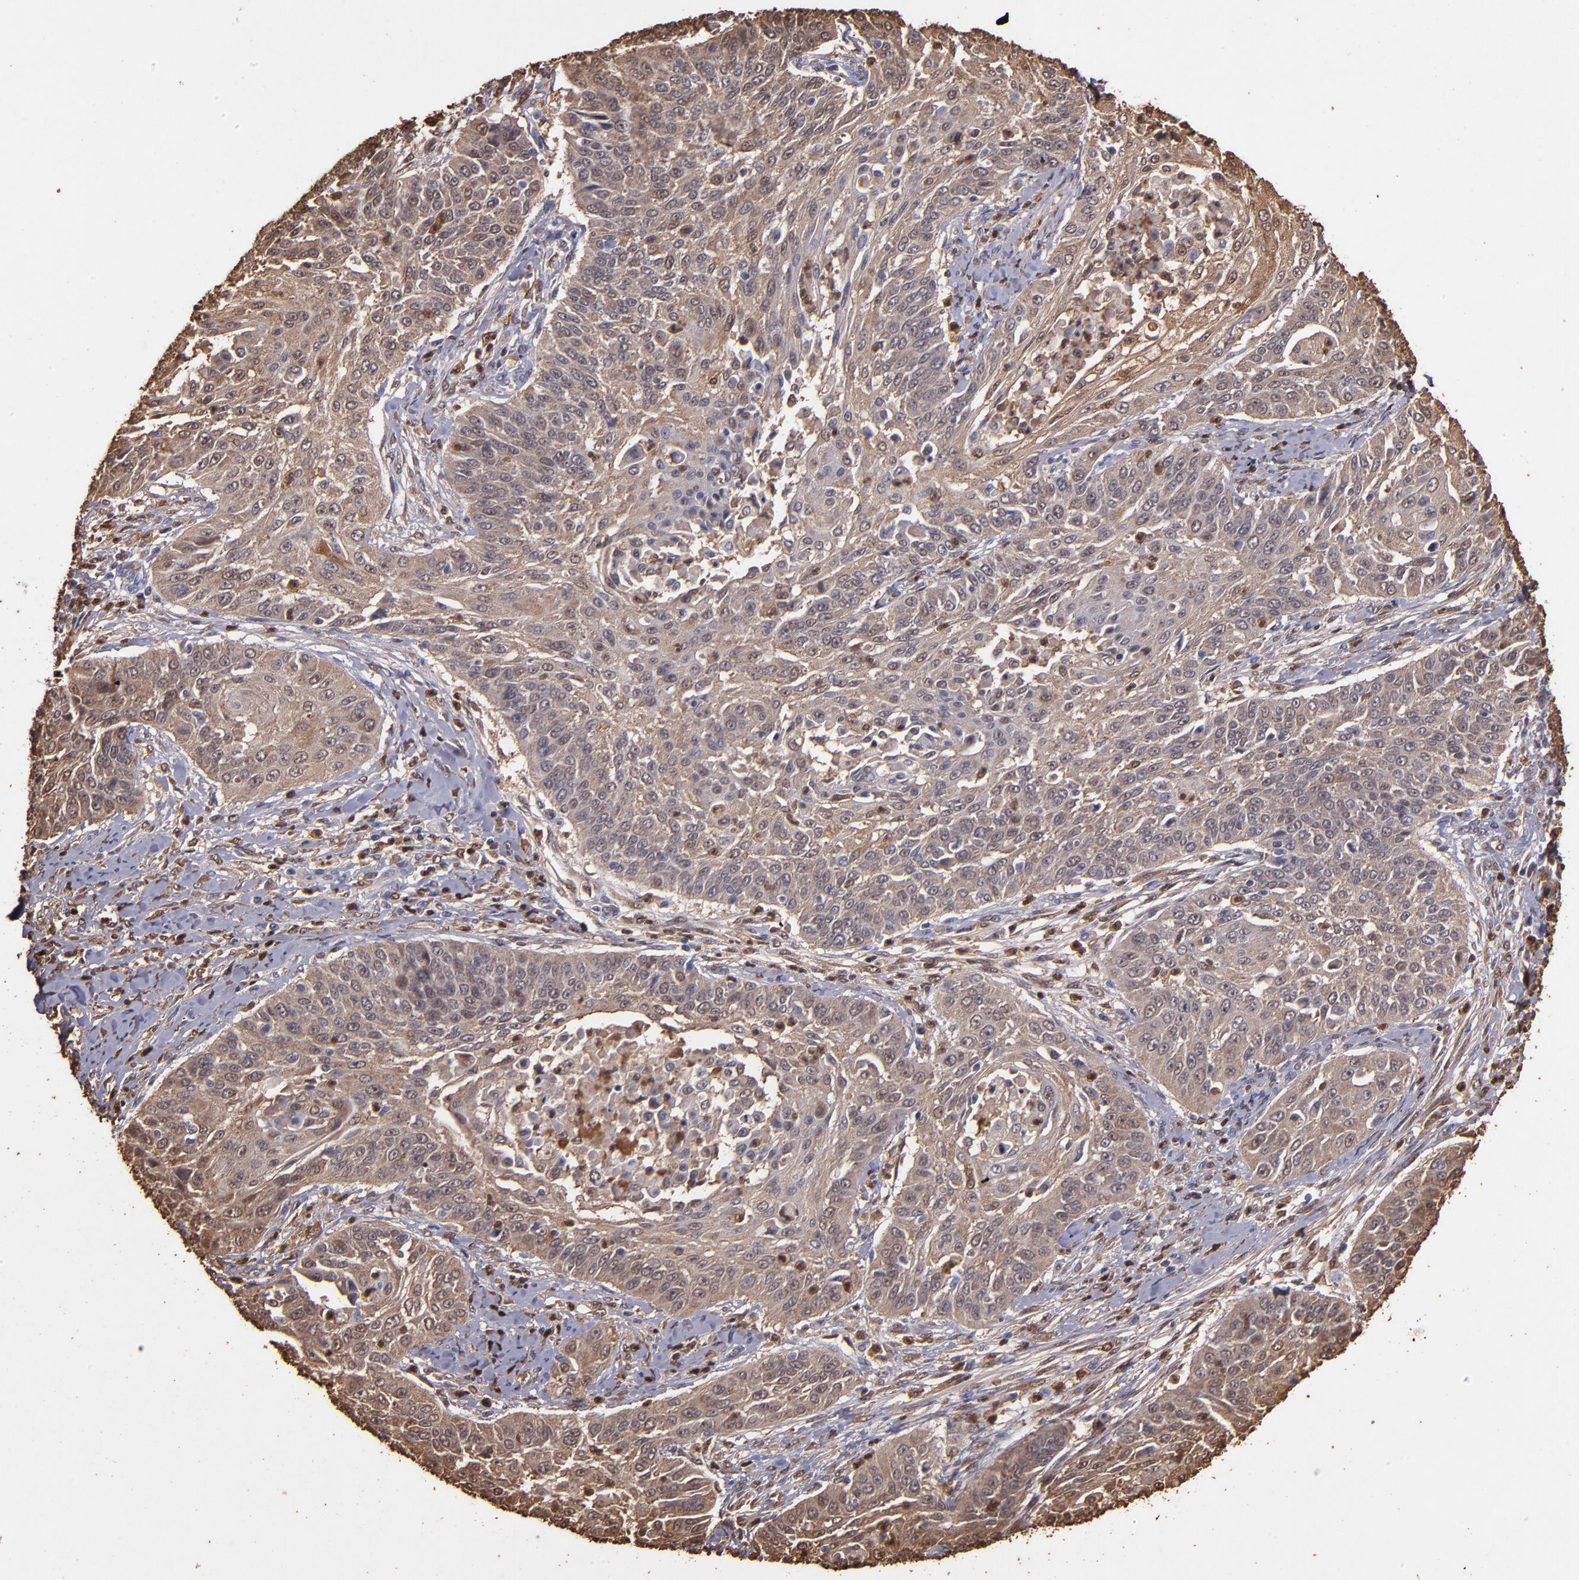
{"staining": {"intensity": "weak", "quantity": ">75%", "location": "cytoplasmic/membranous"}, "tissue": "cervical cancer", "cell_type": "Tumor cells", "image_type": "cancer", "snomed": [{"axis": "morphology", "description": "Squamous cell carcinoma, NOS"}, {"axis": "topography", "description": "Cervix"}], "caption": "IHC (DAB) staining of human cervical cancer demonstrates weak cytoplasmic/membranous protein staining in about >75% of tumor cells.", "gene": "S100A6", "patient": {"sex": "female", "age": 64}}